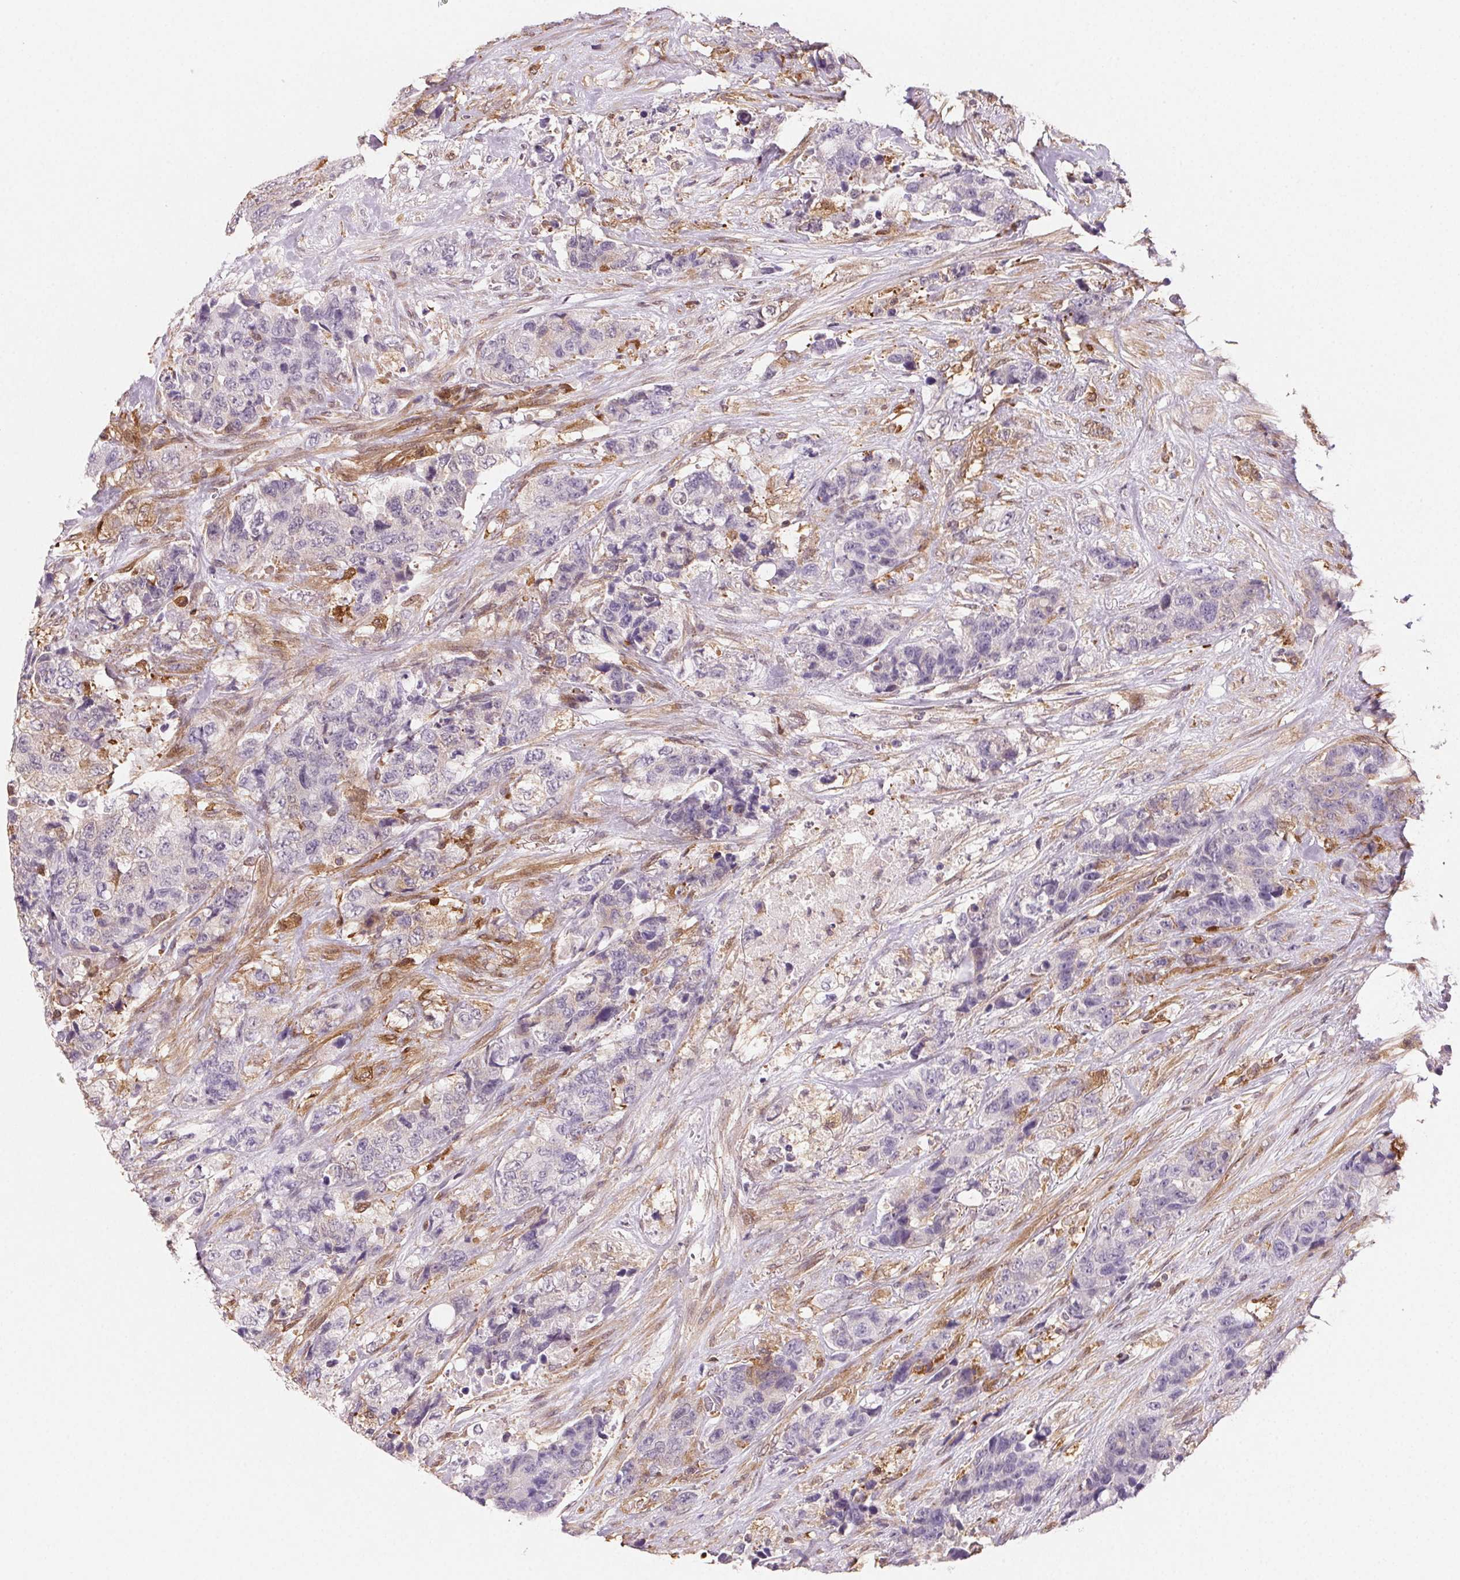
{"staining": {"intensity": "negative", "quantity": "none", "location": "none"}, "tissue": "urothelial cancer", "cell_type": "Tumor cells", "image_type": "cancer", "snomed": [{"axis": "morphology", "description": "Urothelial carcinoma, High grade"}, {"axis": "topography", "description": "Urinary bladder"}], "caption": "Immunohistochemistry image of neoplastic tissue: human urothelial cancer stained with DAB shows no significant protein positivity in tumor cells.", "gene": "GBP1", "patient": {"sex": "female", "age": 78}}